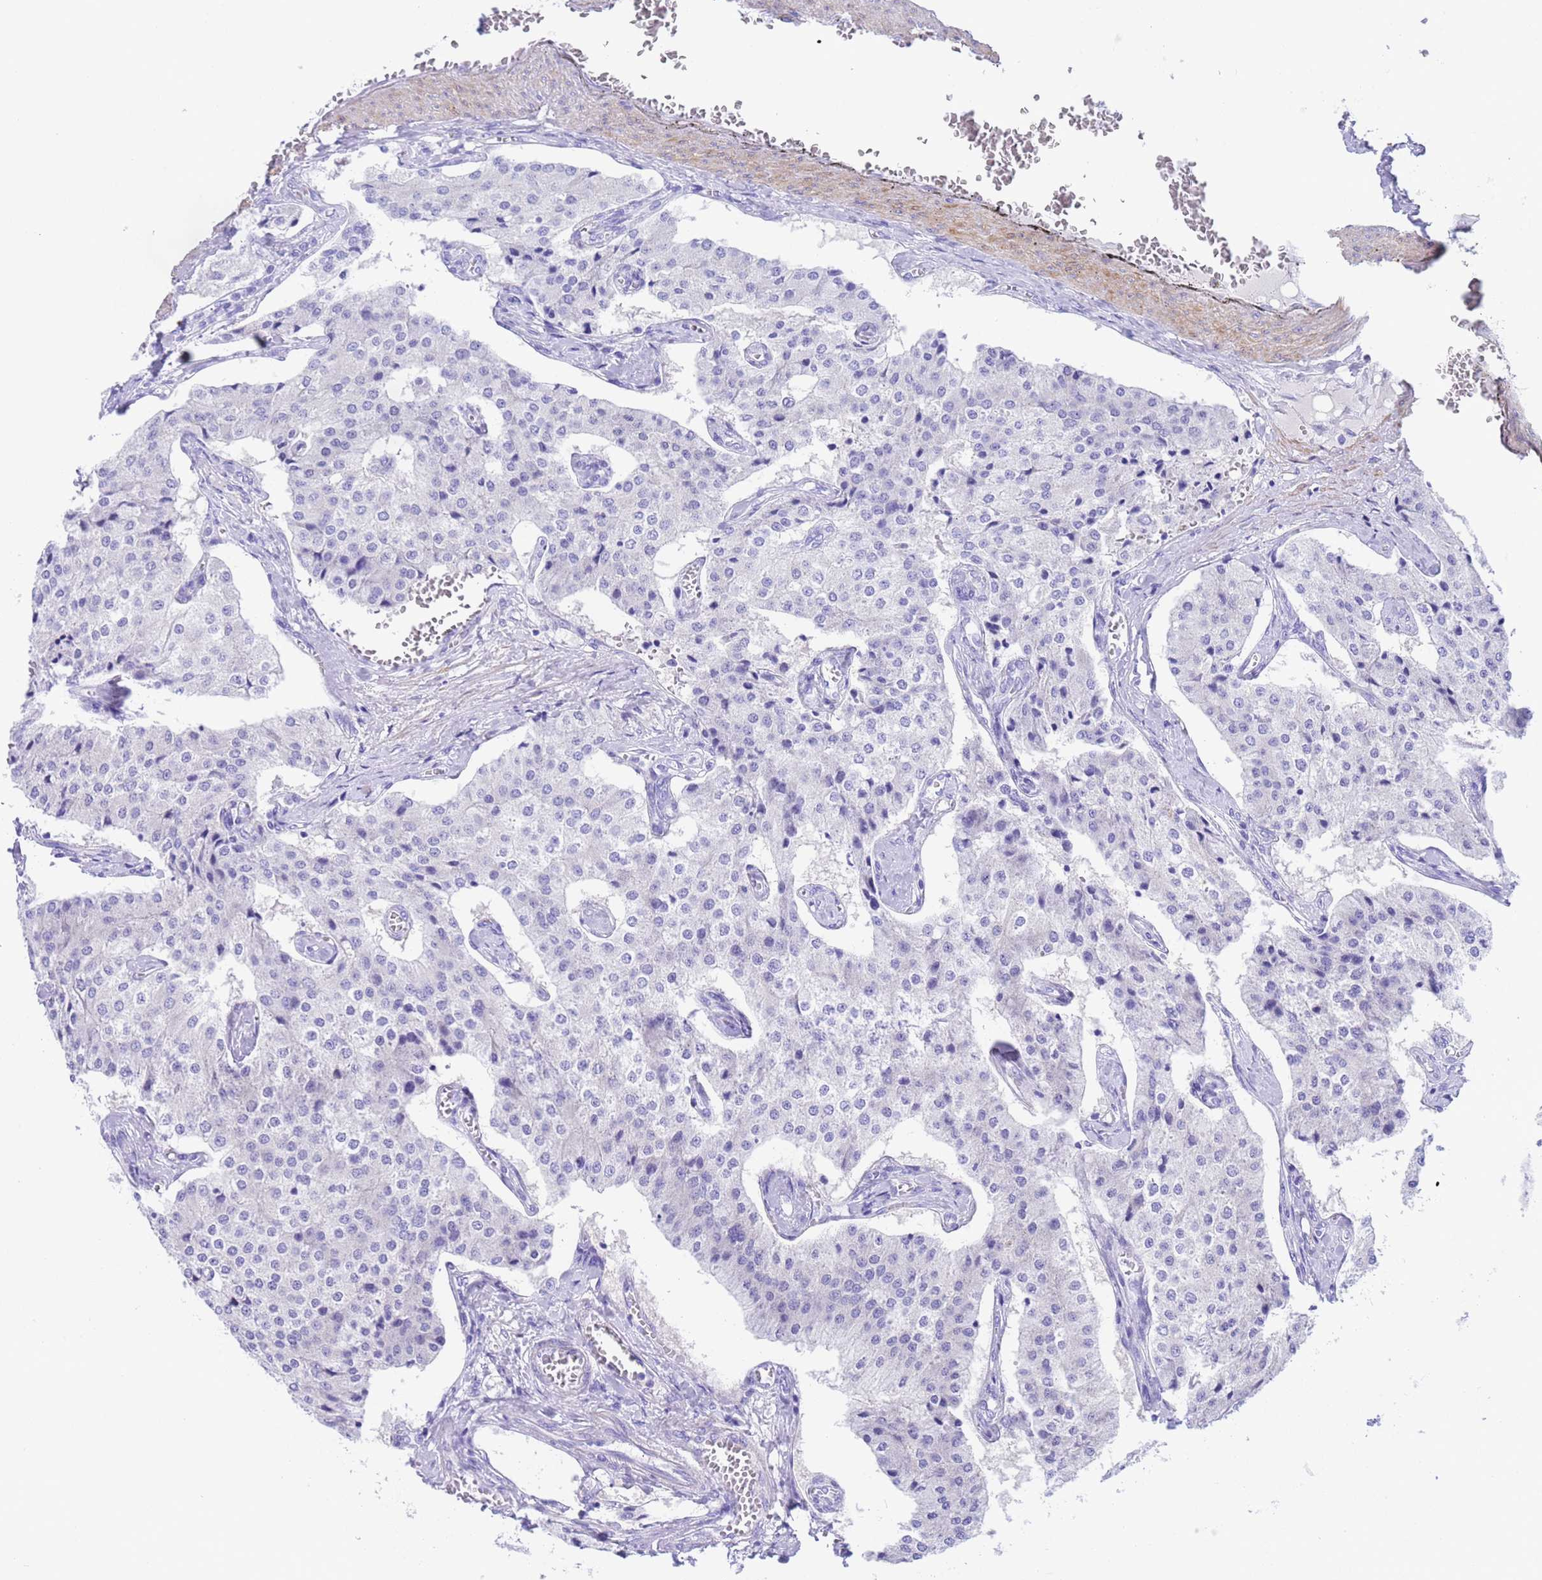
{"staining": {"intensity": "negative", "quantity": "none", "location": "none"}, "tissue": "carcinoid", "cell_type": "Tumor cells", "image_type": "cancer", "snomed": [{"axis": "morphology", "description": "Carcinoid, malignant, NOS"}, {"axis": "topography", "description": "Colon"}], "caption": "IHC photomicrograph of neoplastic tissue: human carcinoid (malignant) stained with DAB (3,3'-diaminobenzidine) reveals no significant protein expression in tumor cells.", "gene": "USP38", "patient": {"sex": "female", "age": 52}}